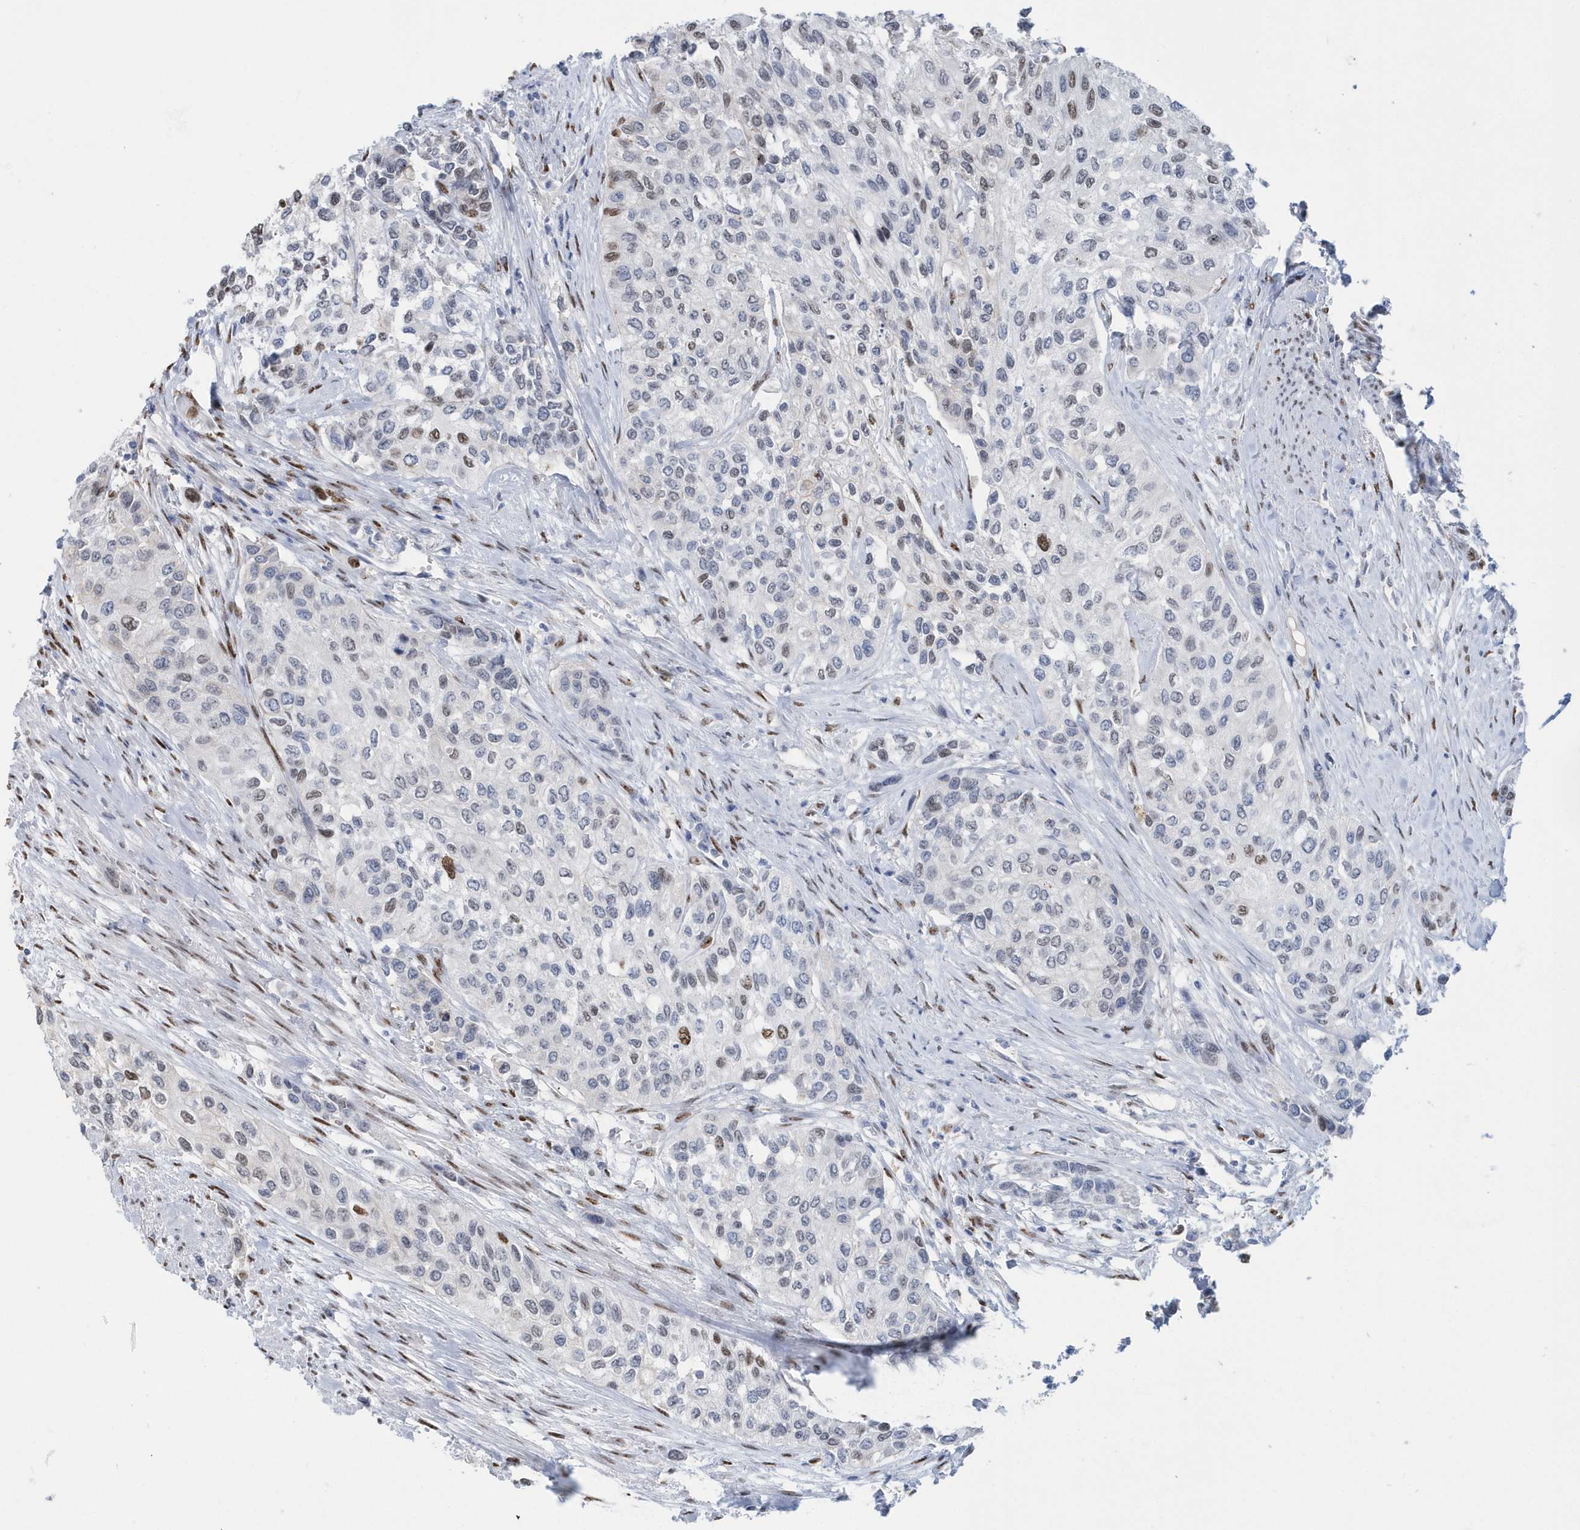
{"staining": {"intensity": "moderate", "quantity": "<25%", "location": "nuclear"}, "tissue": "urothelial cancer", "cell_type": "Tumor cells", "image_type": "cancer", "snomed": [{"axis": "morphology", "description": "Normal tissue, NOS"}, {"axis": "morphology", "description": "Urothelial carcinoma, High grade"}, {"axis": "topography", "description": "Vascular tissue"}, {"axis": "topography", "description": "Urinary bladder"}], "caption": "Protein analysis of urothelial cancer tissue displays moderate nuclear staining in approximately <25% of tumor cells. The protein is shown in brown color, while the nuclei are stained blue.", "gene": "MACROH2A2", "patient": {"sex": "female", "age": 56}}